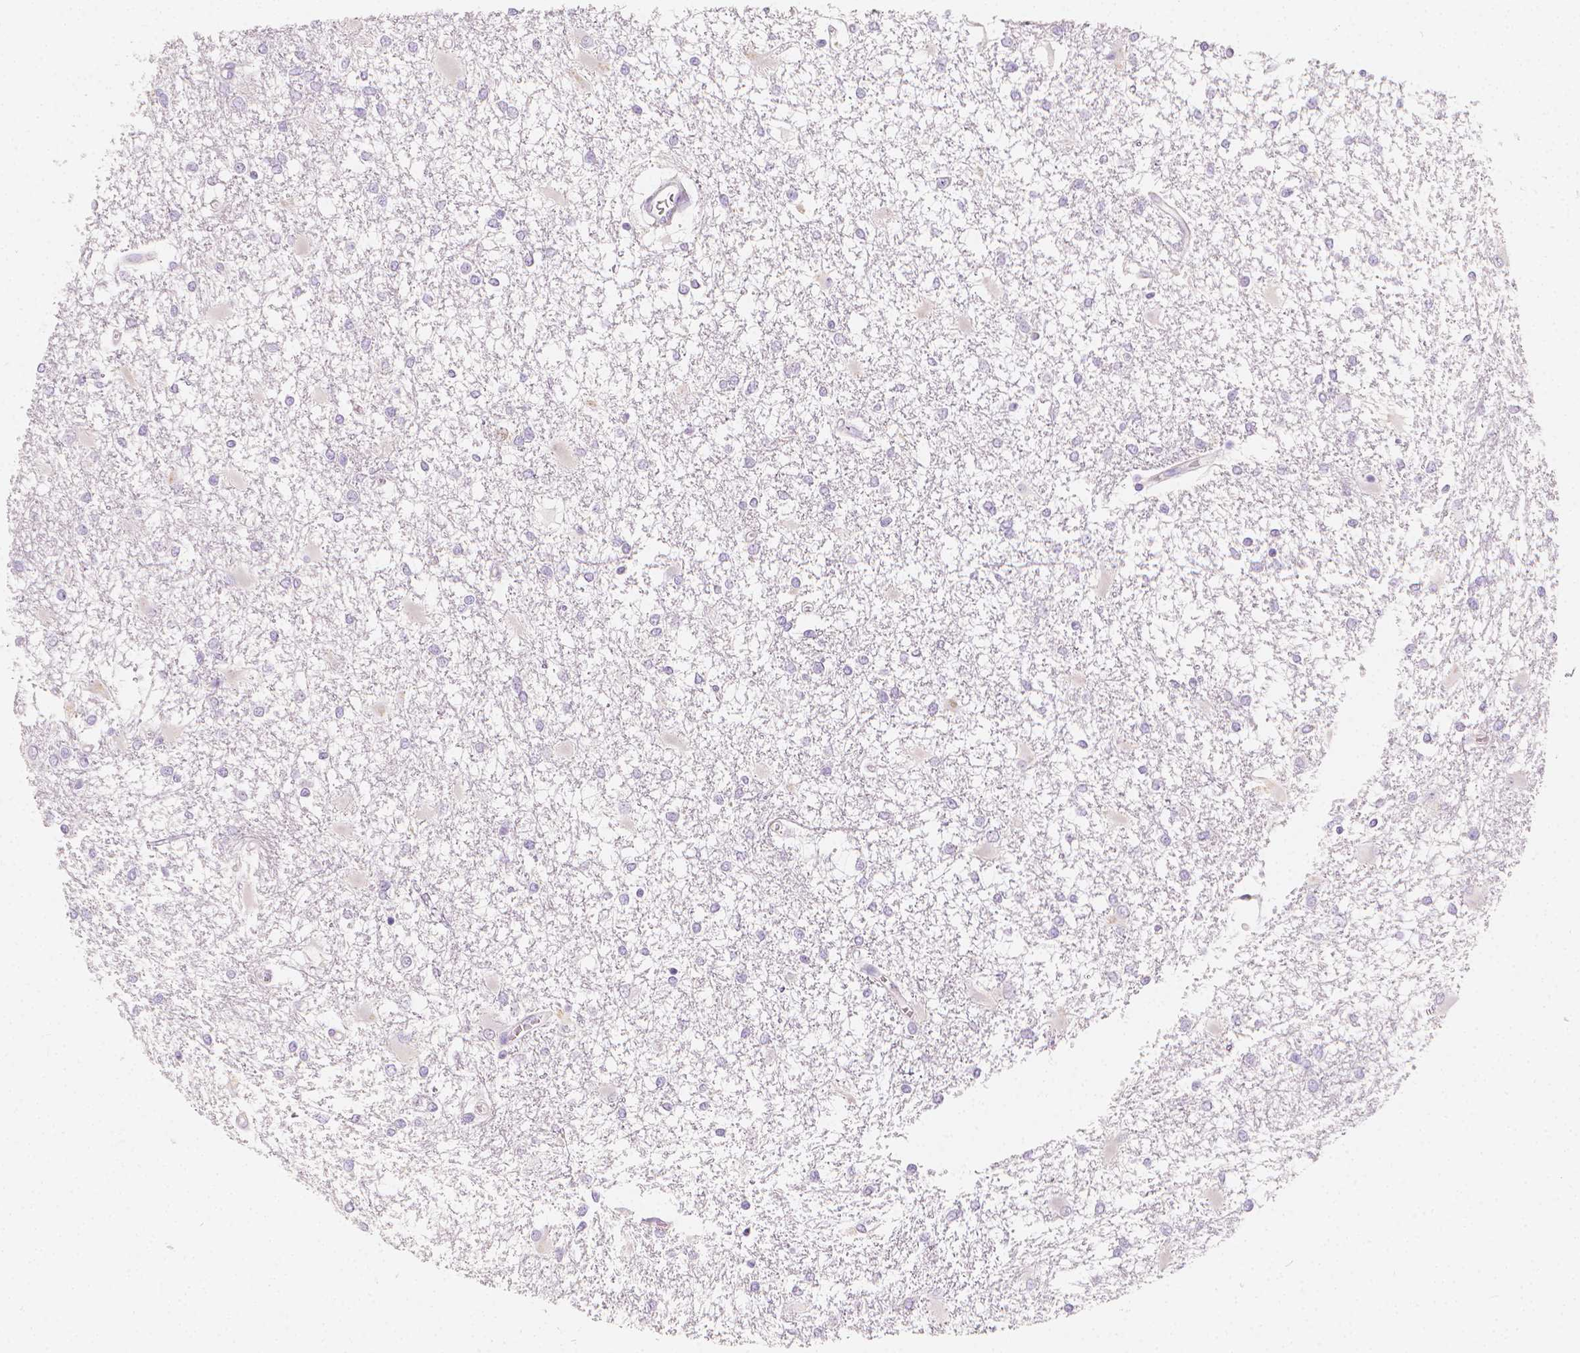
{"staining": {"intensity": "negative", "quantity": "none", "location": "none"}, "tissue": "glioma", "cell_type": "Tumor cells", "image_type": "cancer", "snomed": [{"axis": "morphology", "description": "Glioma, malignant, High grade"}, {"axis": "topography", "description": "Cerebral cortex"}], "caption": "The photomicrograph exhibits no significant expression in tumor cells of malignant glioma (high-grade).", "gene": "RBFOX1", "patient": {"sex": "male", "age": 79}}